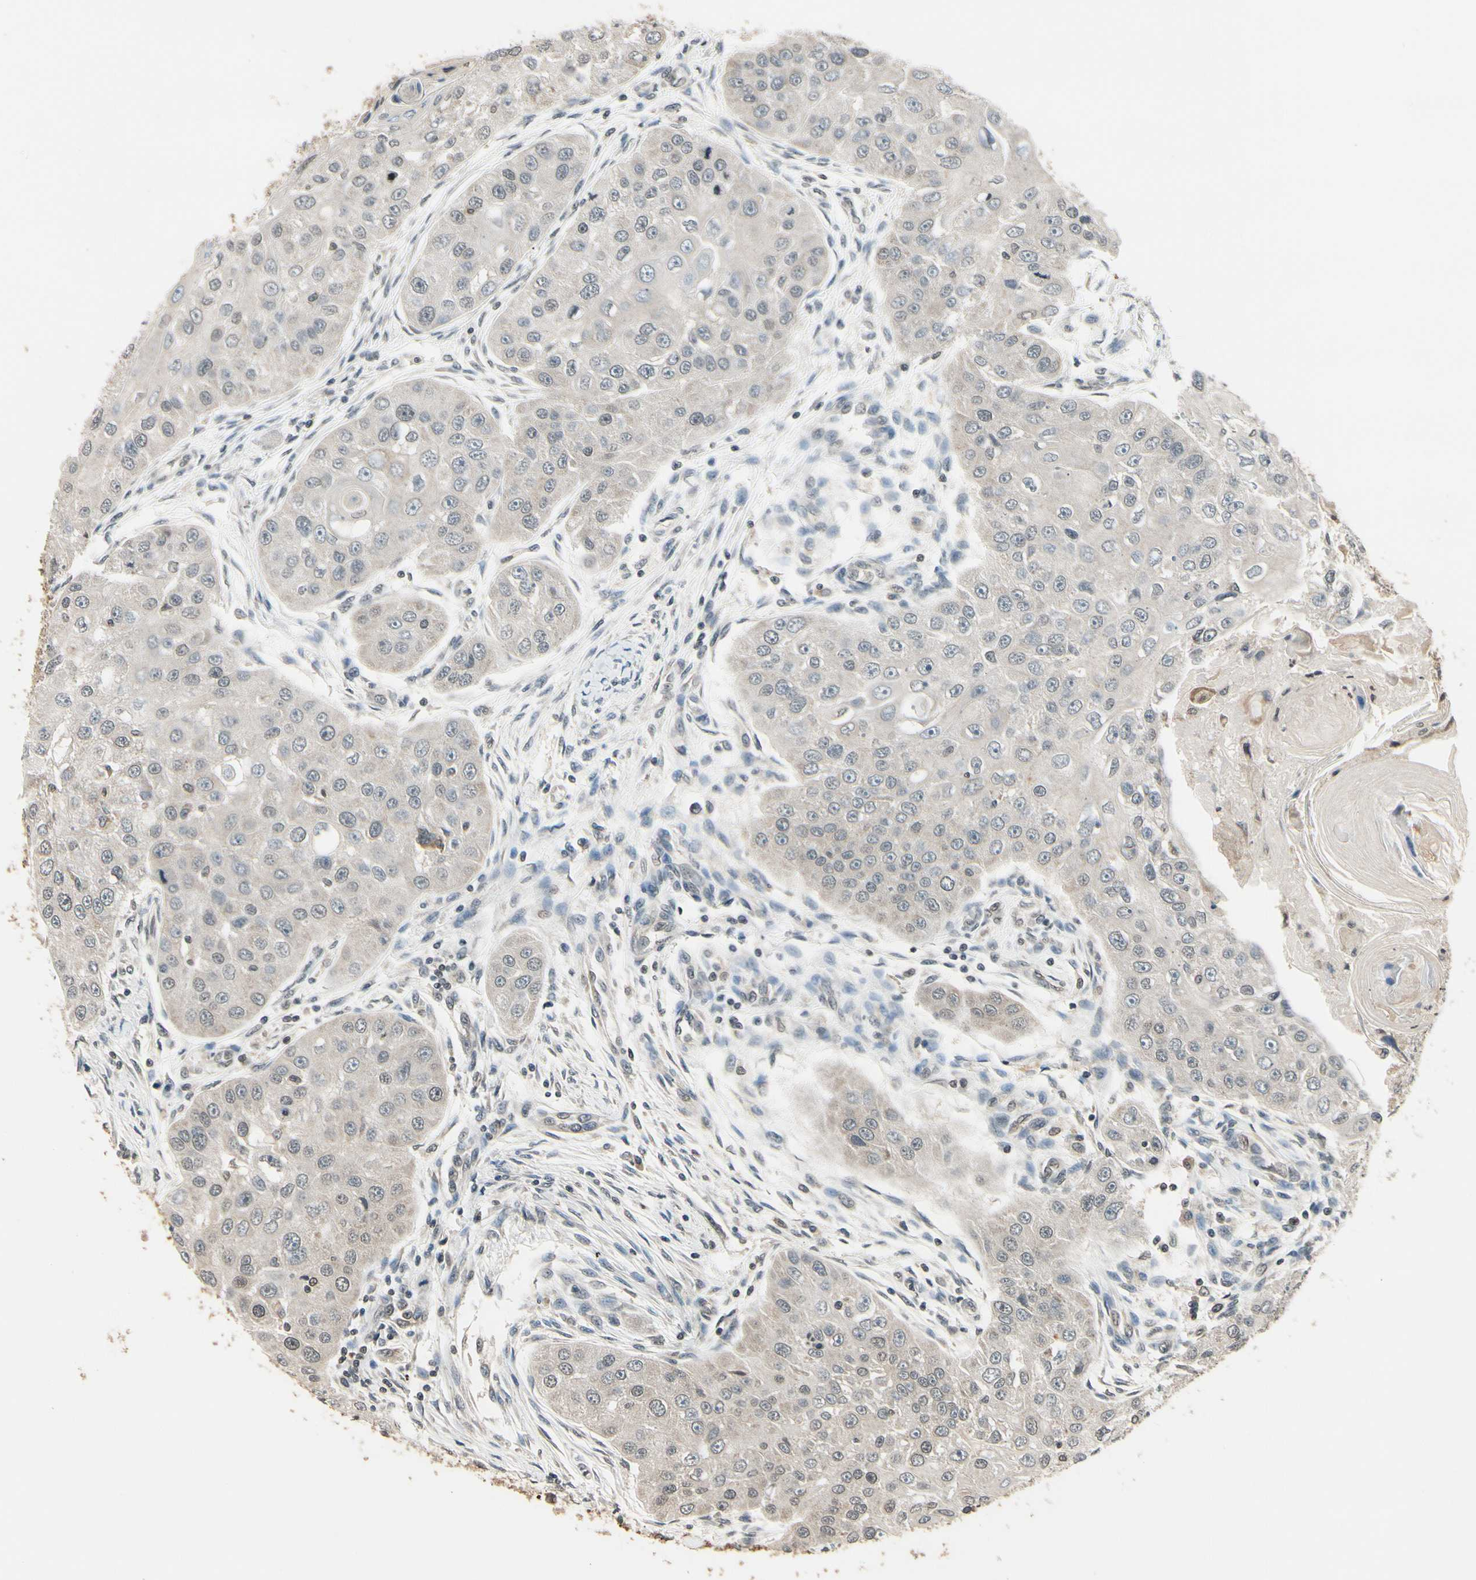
{"staining": {"intensity": "weak", "quantity": ">75%", "location": "cytoplasmic/membranous"}, "tissue": "head and neck cancer", "cell_type": "Tumor cells", "image_type": "cancer", "snomed": [{"axis": "morphology", "description": "Normal tissue, NOS"}, {"axis": "morphology", "description": "Squamous cell carcinoma, NOS"}, {"axis": "topography", "description": "Skeletal muscle"}, {"axis": "topography", "description": "Head-Neck"}], "caption": "This histopathology image demonstrates immunohistochemistry (IHC) staining of head and neck cancer, with low weak cytoplasmic/membranous expression in about >75% of tumor cells.", "gene": "GCLC", "patient": {"sex": "male", "age": 51}}